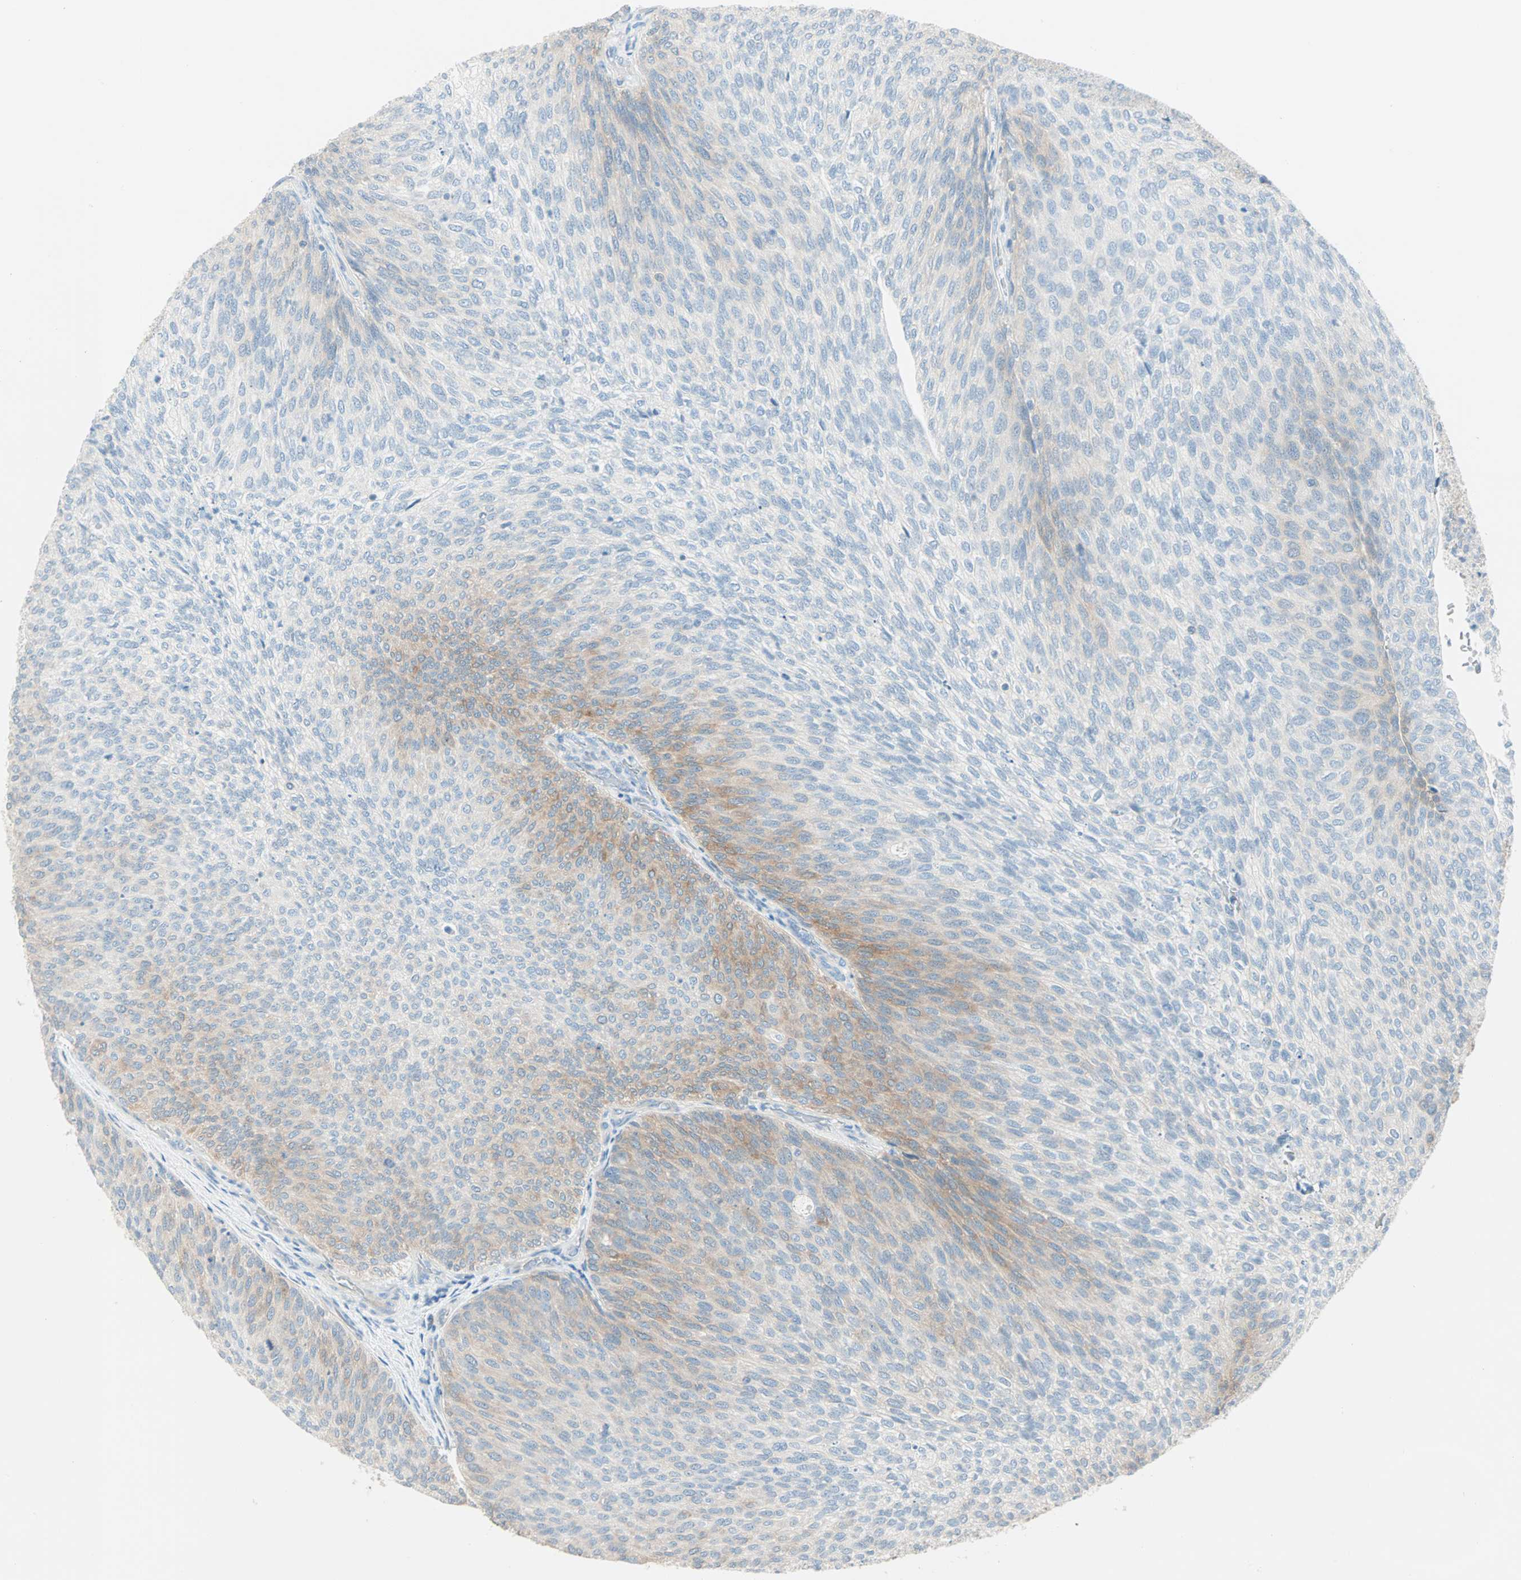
{"staining": {"intensity": "moderate", "quantity": "<25%", "location": "cytoplasmic/membranous"}, "tissue": "urothelial cancer", "cell_type": "Tumor cells", "image_type": "cancer", "snomed": [{"axis": "morphology", "description": "Urothelial carcinoma, Low grade"}, {"axis": "topography", "description": "Urinary bladder"}], "caption": "Human urothelial cancer stained for a protein (brown) shows moderate cytoplasmic/membranous positive positivity in about <25% of tumor cells.", "gene": "ATF6", "patient": {"sex": "female", "age": 79}}